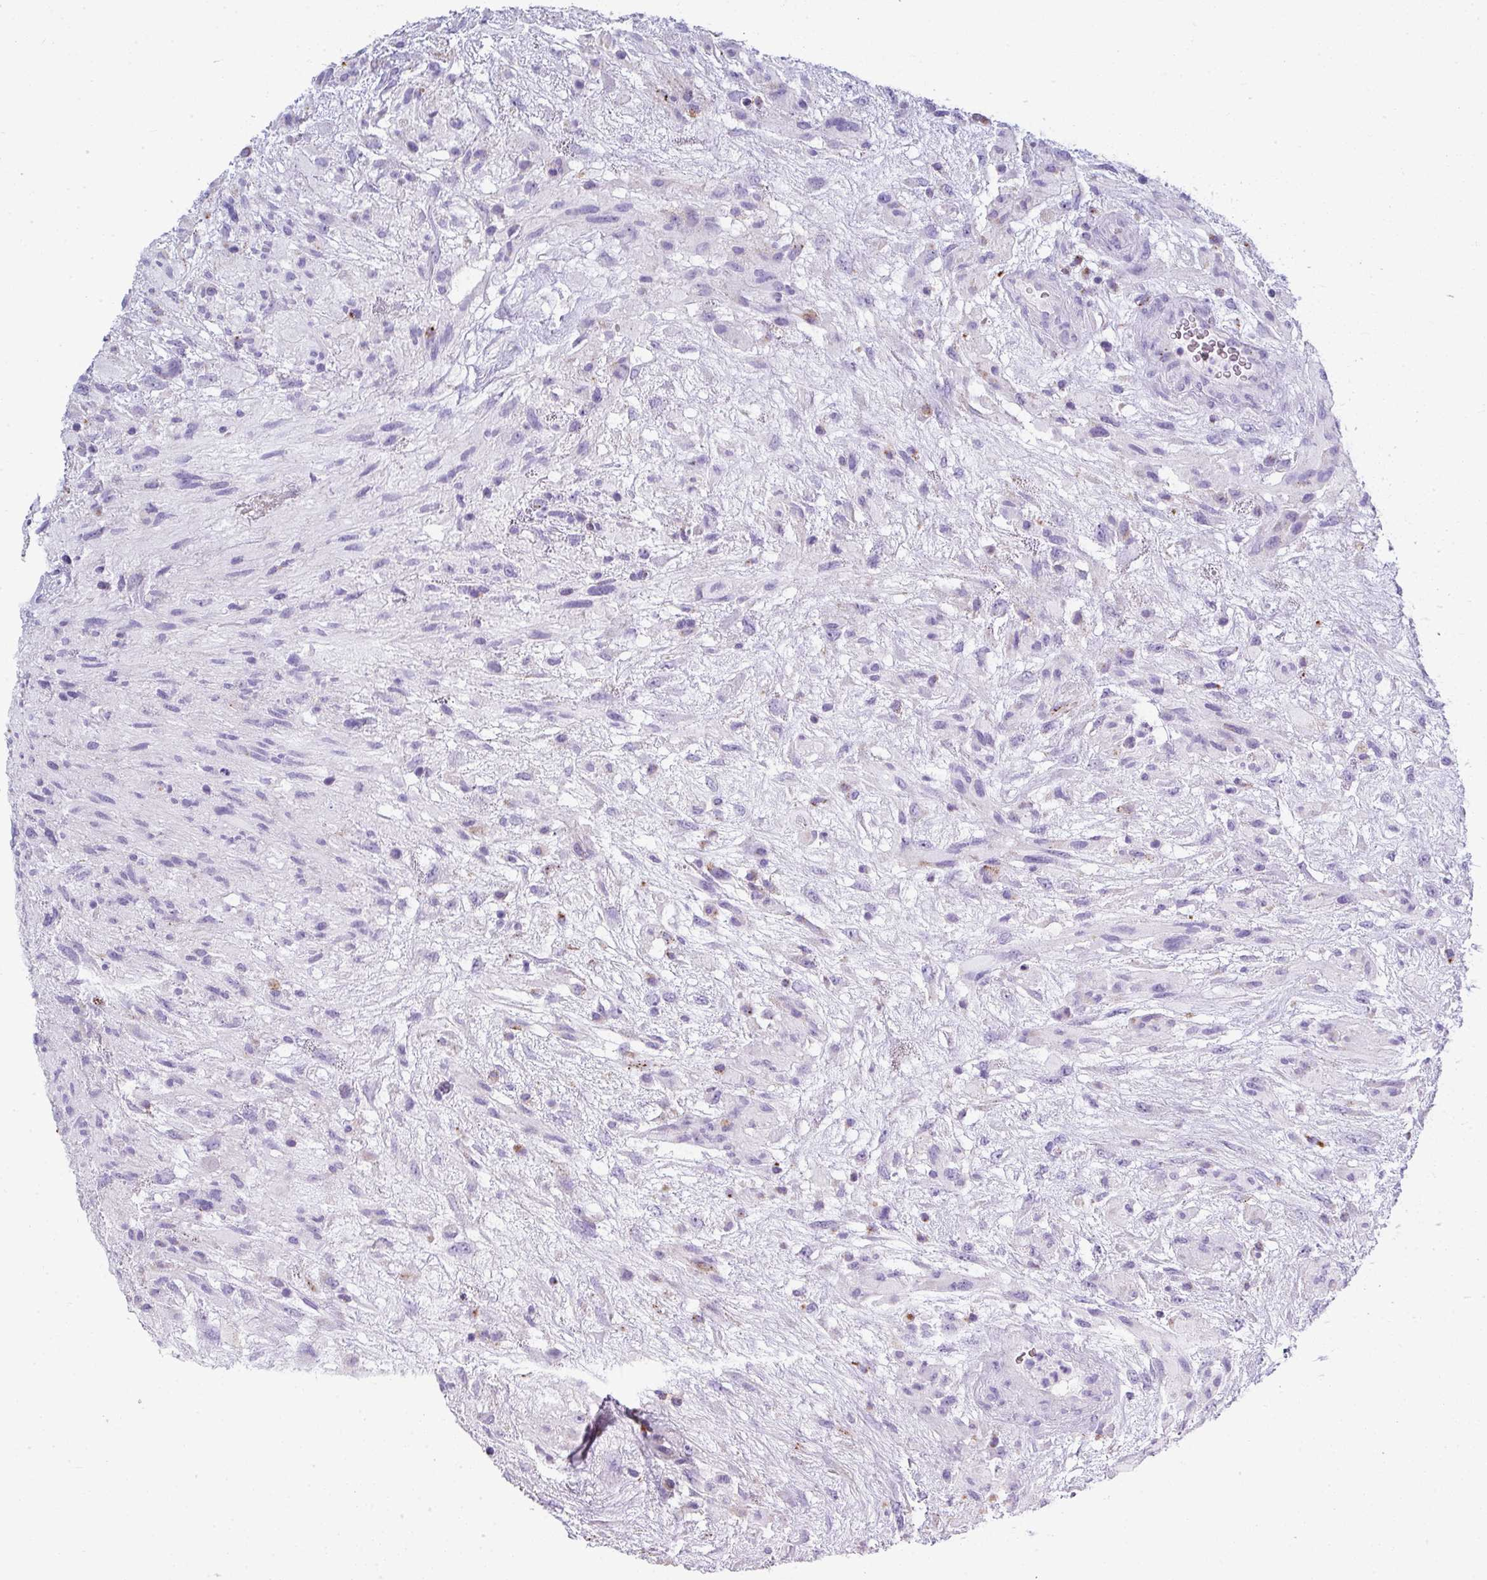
{"staining": {"intensity": "negative", "quantity": "none", "location": "none"}, "tissue": "glioma", "cell_type": "Tumor cells", "image_type": "cancer", "snomed": [{"axis": "morphology", "description": "Glioma, malignant, High grade"}, {"axis": "topography", "description": "Brain"}], "caption": "Malignant glioma (high-grade) was stained to show a protein in brown. There is no significant expression in tumor cells.", "gene": "ZNF568", "patient": {"sex": "male", "age": 61}}